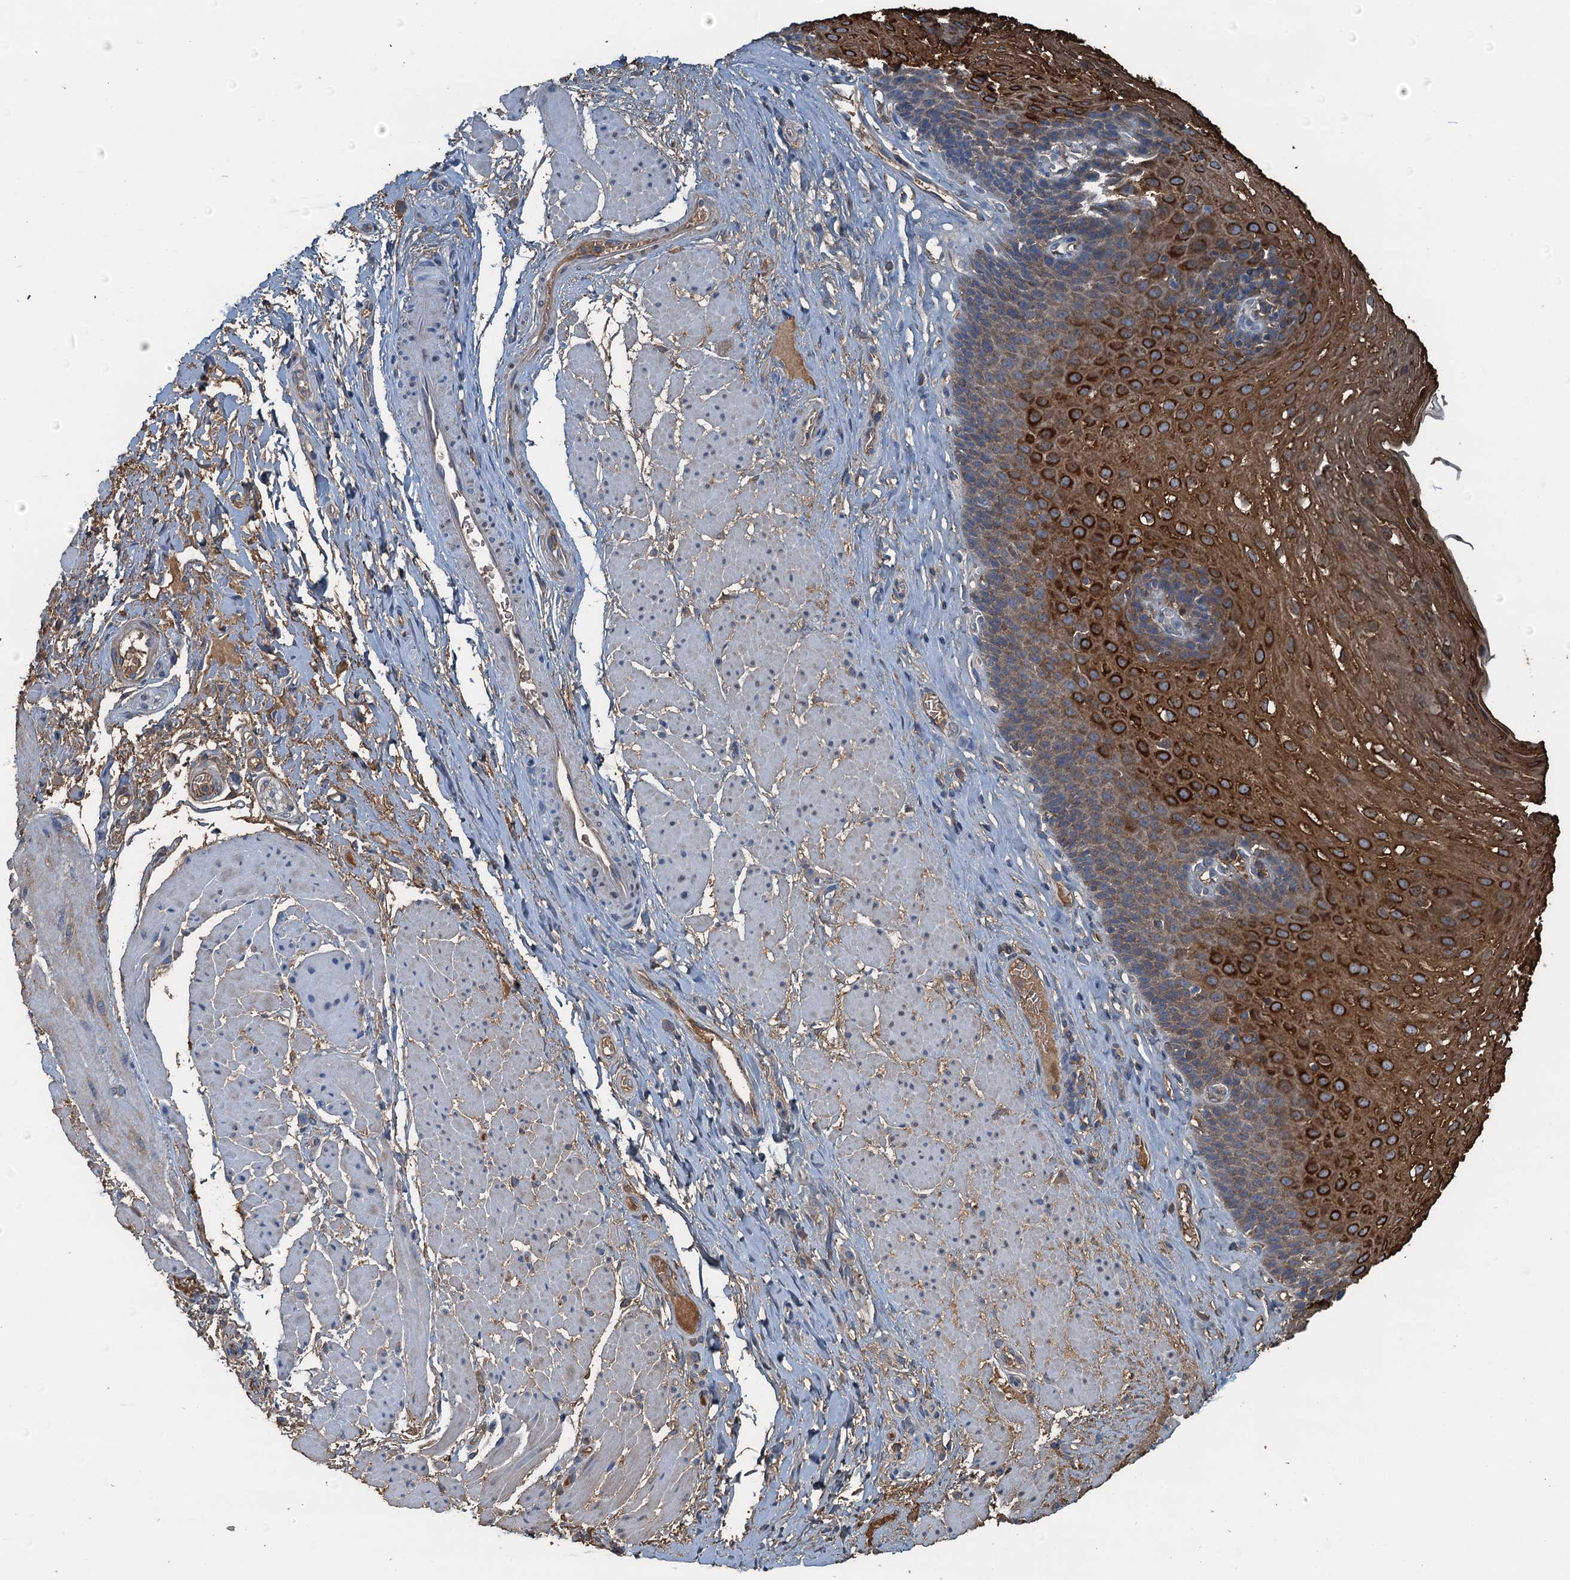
{"staining": {"intensity": "strong", "quantity": "25%-75%", "location": "cytoplasmic/membranous"}, "tissue": "esophagus", "cell_type": "Squamous epithelial cells", "image_type": "normal", "snomed": [{"axis": "morphology", "description": "Normal tissue, NOS"}, {"axis": "topography", "description": "Esophagus"}], "caption": "Esophagus stained with IHC shows strong cytoplasmic/membranous expression in about 25%-75% of squamous epithelial cells.", "gene": "LSM14B", "patient": {"sex": "female", "age": 66}}